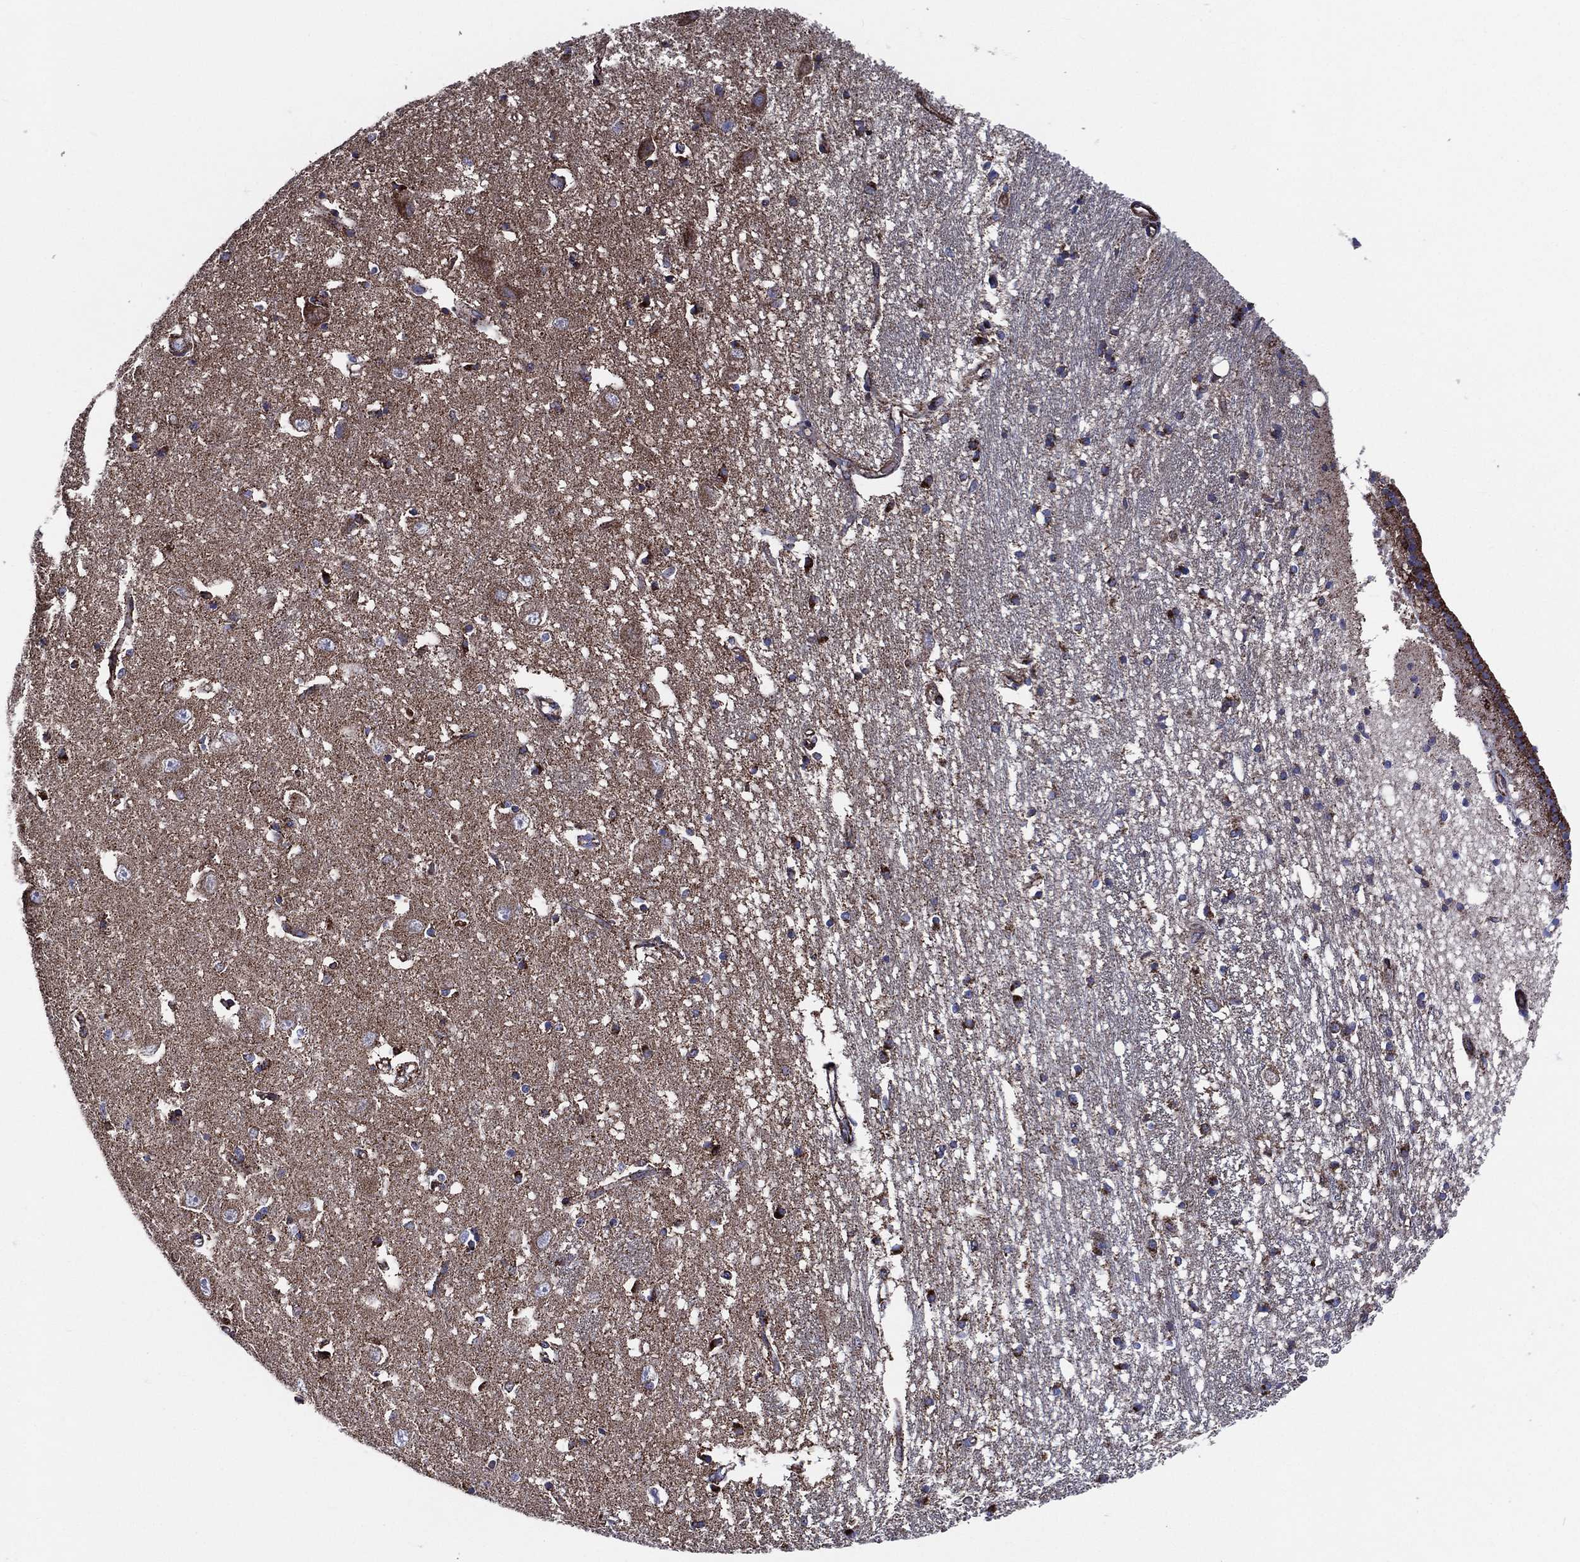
{"staining": {"intensity": "strong", "quantity": "25%-75%", "location": "cytoplasmic/membranous"}, "tissue": "caudate", "cell_type": "Glial cells", "image_type": "normal", "snomed": [{"axis": "morphology", "description": "Normal tissue, NOS"}, {"axis": "topography", "description": "Lateral ventricle wall"}], "caption": "Caudate stained with DAB (3,3'-diaminobenzidine) immunohistochemistry exhibits high levels of strong cytoplasmic/membranous expression in about 25%-75% of glial cells.", "gene": "ANKRD37", "patient": {"sex": "male", "age": 54}}